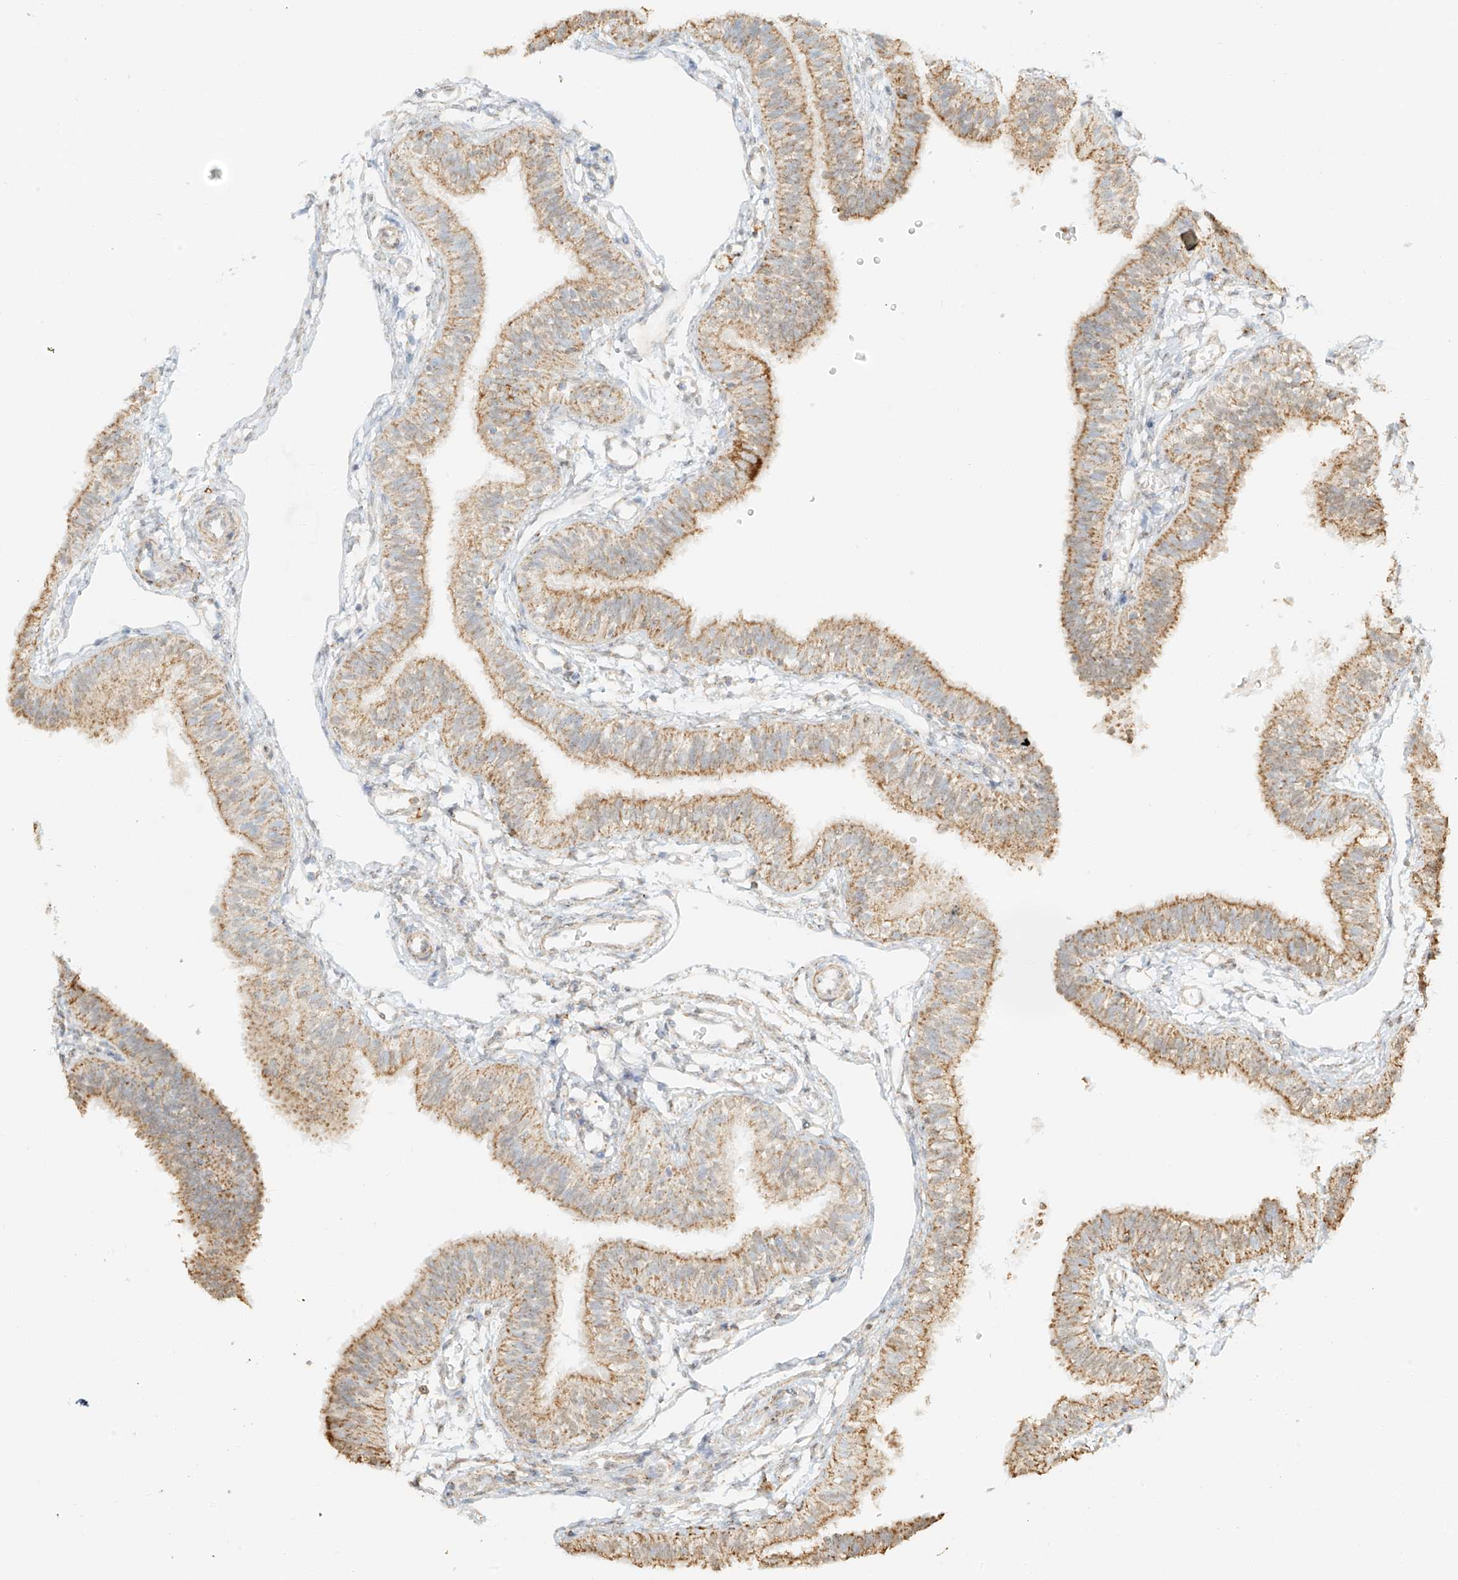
{"staining": {"intensity": "moderate", "quantity": ">75%", "location": "cytoplasmic/membranous"}, "tissue": "fallopian tube", "cell_type": "Glandular cells", "image_type": "normal", "snomed": [{"axis": "morphology", "description": "Normal tissue, NOS"}, {"axis": "topography", "description": "Fallopian tube"}], "caption": "Benign fallopian tube displays moderate cytoplasmic/membranous staining in approximately >75% of glandular cells.", "gene": "MIPEP", "patient": {"sex": "female", "age": 35}}